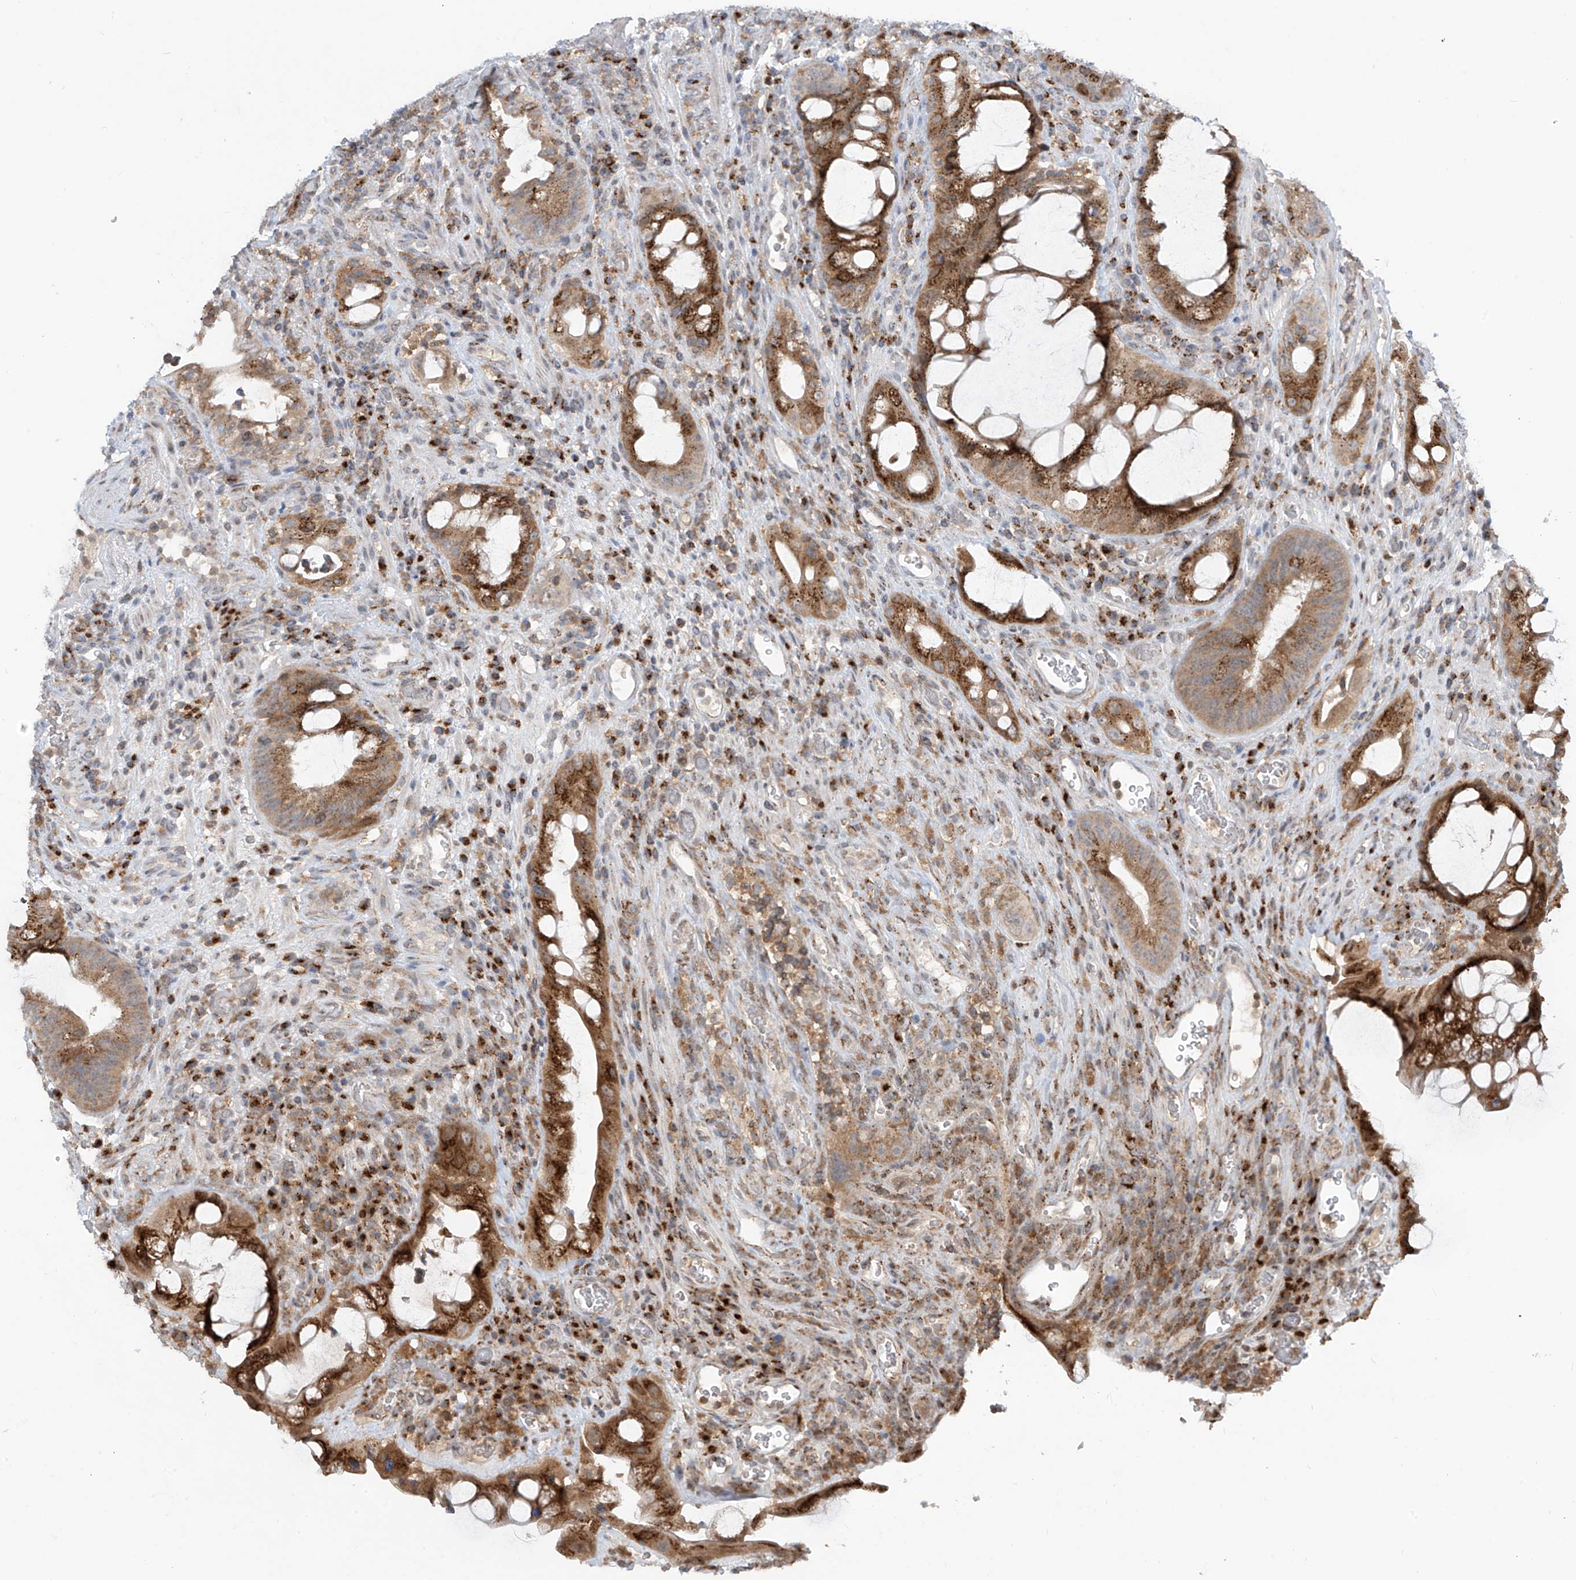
{"staining": {"intensity": "moderate", "quantity": ">75%", "location": "cytoplasmic/membranous"}, "tissue": "colorectal cancer", "cell_type": "Tumor cells", "image_type": "cancer", "snomed": [{"axis": "morphology", "description": "Adenocarcinoma, NOS"}, {"axis": "topography", "description": "Rectum"}], "caption": "A brown stain labels moderate cytoplasmic/membranous staining of a protein in colorectal adenocarcinoma tumor cells.", "gene": "PARVG", "patient": {"sex": "male", "age": 59}}